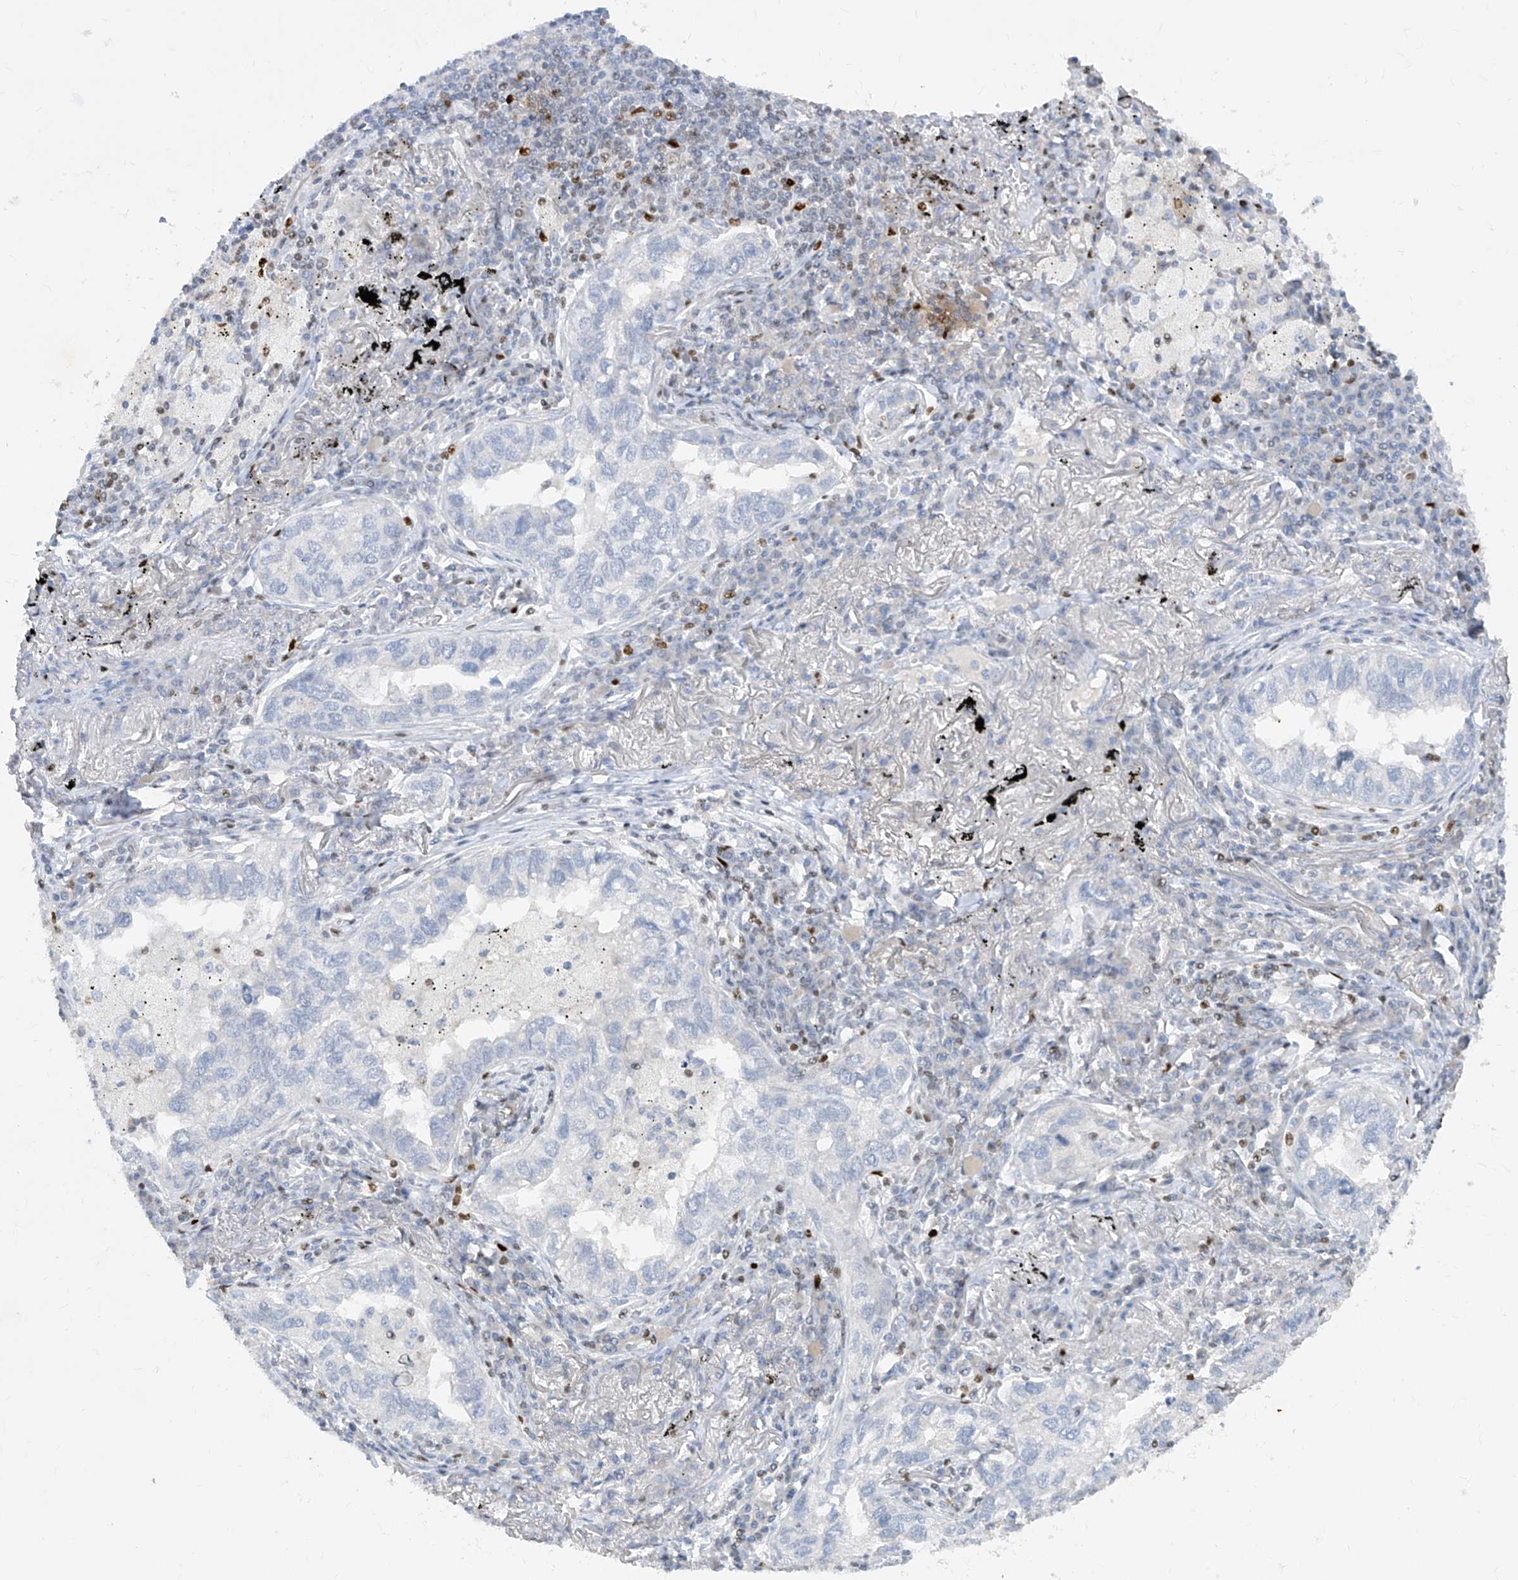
{"staining": {"intensity": "negative", "quantity": "none", "location": "none"}, "tissue": "lung cancer", "cell_type": "Tumor cells", "image_type": "cancer", "snomed": [{"axis": "morphology", "description": "Adenocarcinoma, NOS"}, {"axis": "topography", "description": "Lung"}], "caption": "Photomicrograph shows no significant protein staining in tumor cells of adenocarcinoma (lung).", "gene": "TBX21", "patient": {"sex": "male", "age": 65}}